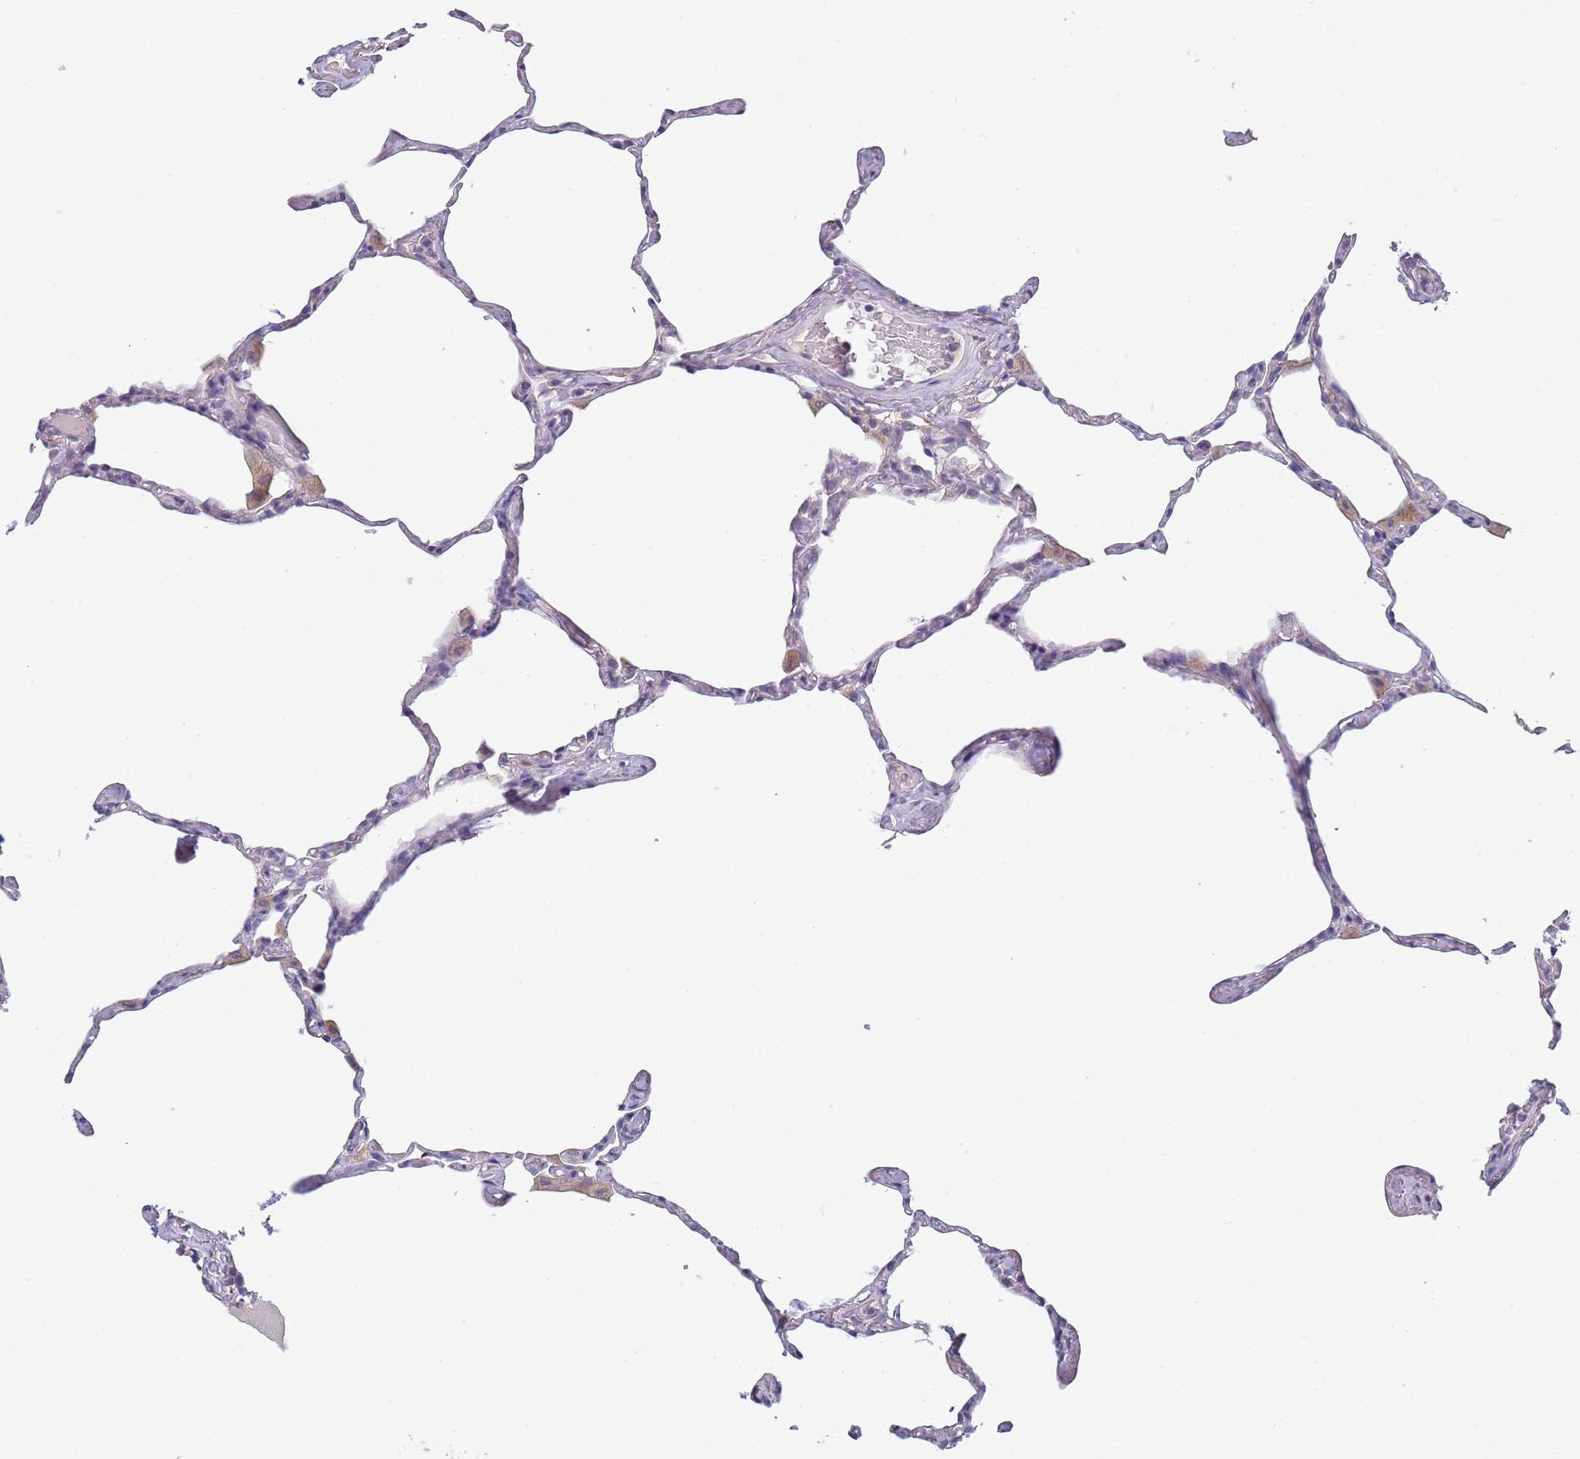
{"staining": {"intensity": "negative", "quantity": "none", "location": "none"}, "tissue": "lung", "cell_type": "Alveolar cells", "image_type": "normal", "snomed": [{"axis": "morphology", "description": "Normal tissue, NOS"}, {"axis": "topography", "description": "Lung"}], "caption": "Histopathology image shows no significant protein positivity in alveolar cells of normal lung.", "gene": "MAN1C1", "patient": {"sex": "male", "age": 65}}